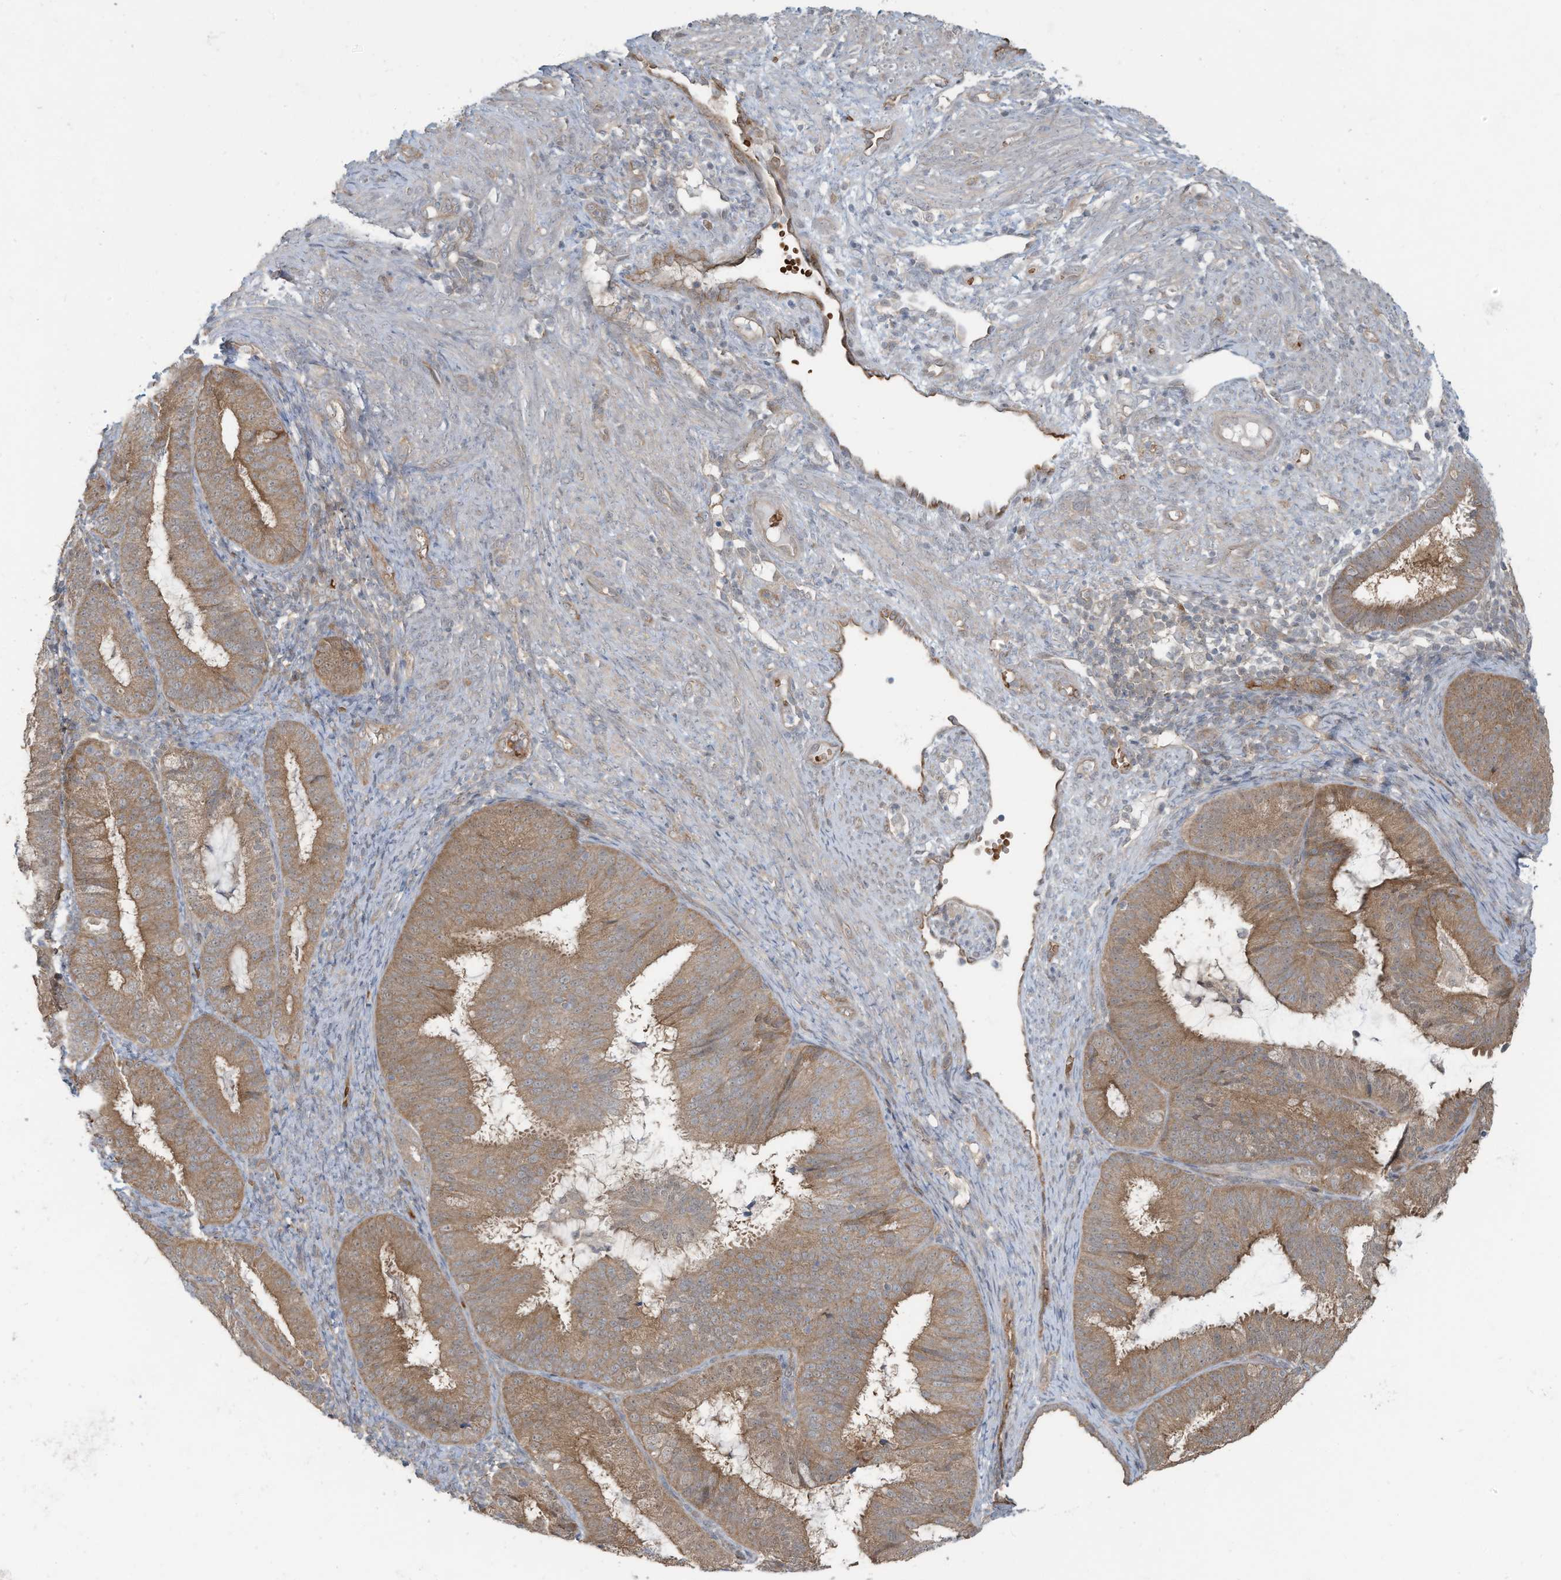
{"staining": {"intensity": "moderate", "quantity": ">75%", "location": "cytoplasmic/membranous"}, "tissue": "endometrial cancer", "cell_type": "Tumor cells", "image_type": "cancer", "snomed": [{"axis": "morphology", "description": "Adenocarcinoma, NOS"}, {"axis": "topography", "description": "Endometrium"}], "caption": "Tumor cells show moderate cytoplasmic/membranous expression in about >75% of cells in endometrial cancer.", "gene": "ERI2", "patient": {"sex": "female", "age": 51}}